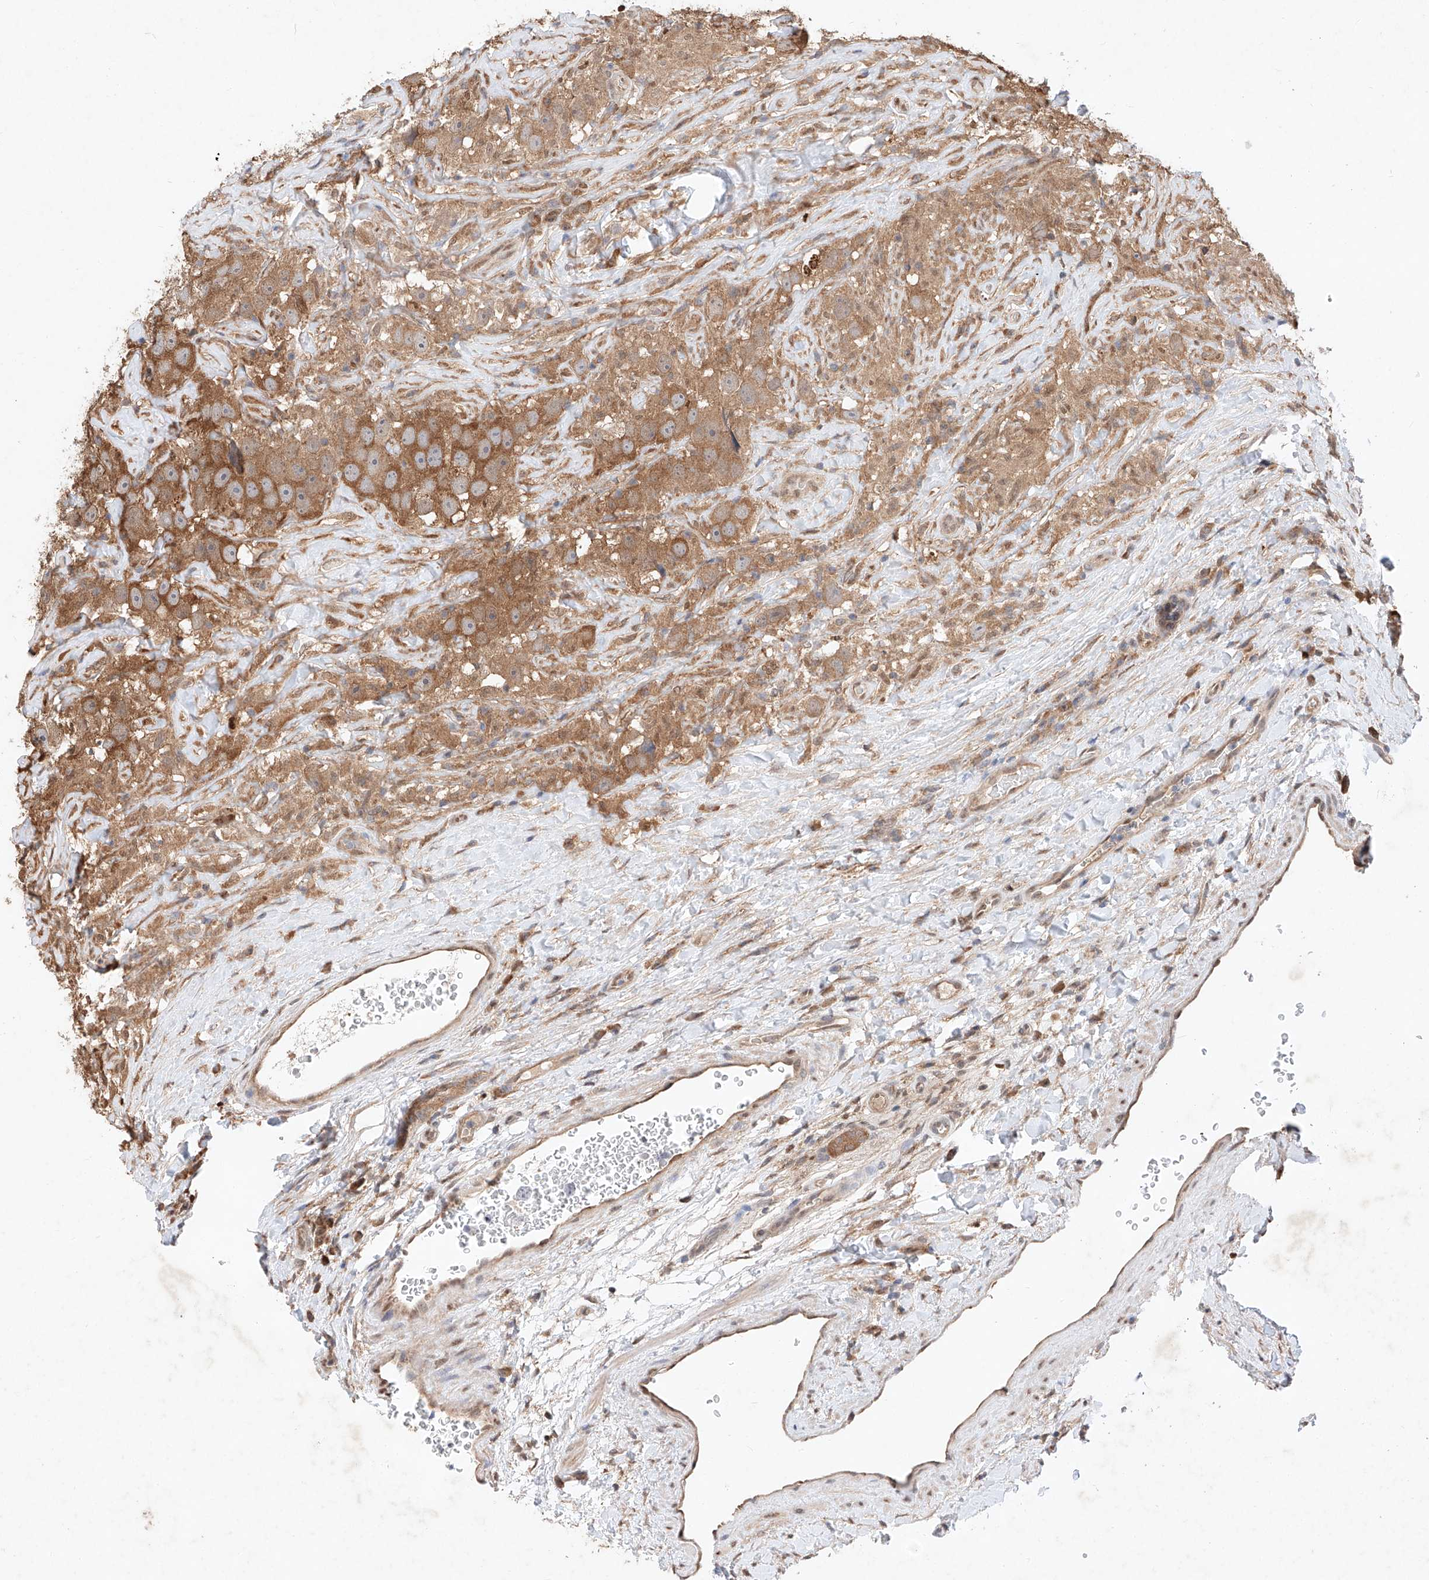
{"staining": {"intensity": "moderate", "quantity": ">75%", "location": "cytoplasmic/membranous"}, "tissue": "testis cancer", "cell_type": "Tumor cells", "image_type": "cancer", "snomed": [{"axis": "morphology", "description": "Seminoma, NOS"}, {"axis": "topography", "description": "Testis"}], "caption": "Testis cancer (seminoma) stained with DAB (3,3'-diaminobenzidine) immunohistochemistry displays medium levels of moderate cytoplasmic/membranous positivity in approximately >75% of tumor cells.", "gene": "ZSCAN4", "patient": {"sex": "male", "age": 49}}